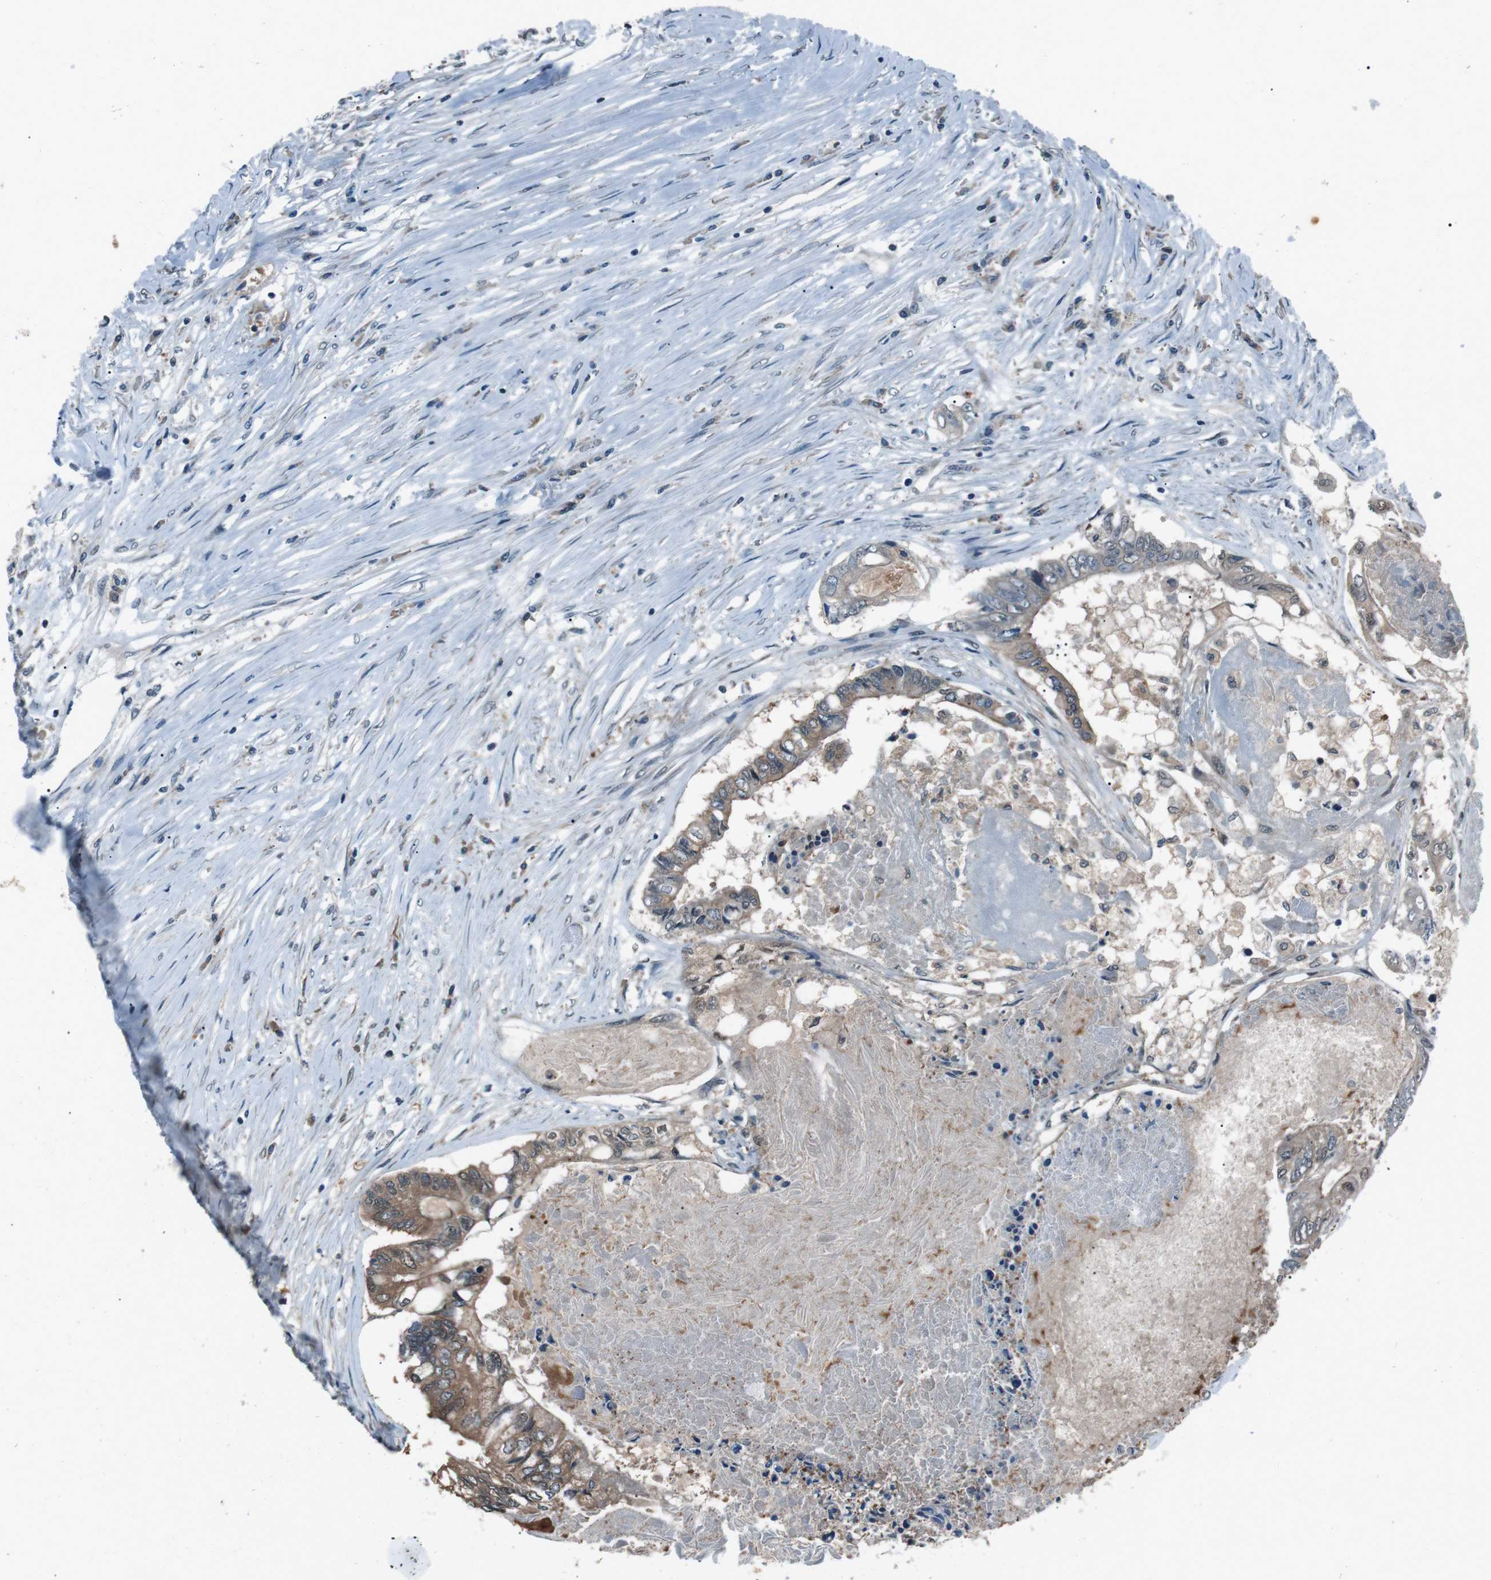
{"staining": {"intensity": "moderate", "quantity": ">75%", "location": "cytoplasmic/membranous"}, "tissue": "colorectal cancer", "cell_type": "Tumor cells", "image_type": "cancer", "snomed": [{"axis": "morphology", "description": "Adenocarcinoma, NOS"}, {"axis": "topography", "description": "Rectum"}], "caption": "Colorectal cancer (adenocarcinoma) was stained to show a protein in brown. There is medium levels of moderate cytoplasmic/membranous expression in approximately >75% of tumor cells. (Brightfield microscopy of DAB IHC at high magnification).", "gene": "LRIG2", "patient": {"sex": "male", "age": 63}}